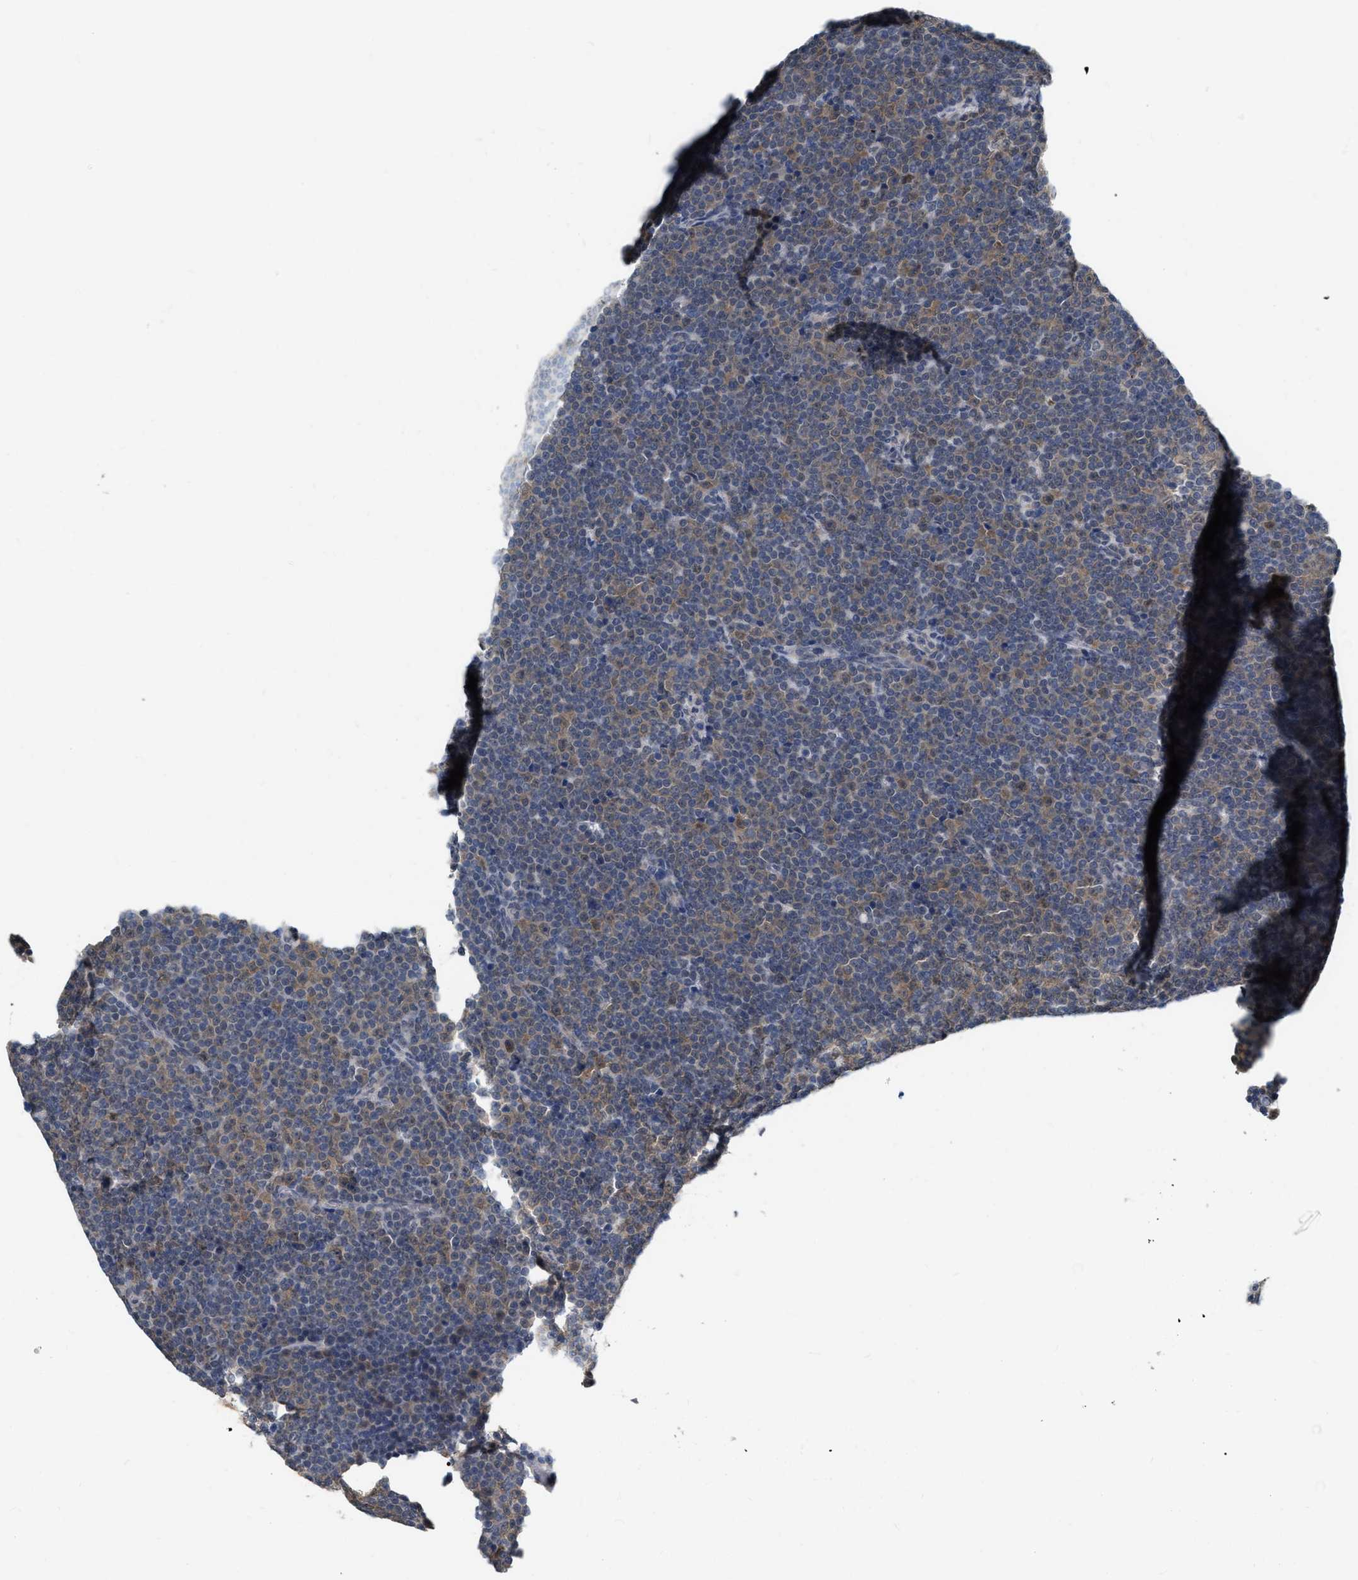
{"staining": {"intensity": "weak", "quantity": ">75%", "location": "cytoplasmic/membranous"}, "tissue": "lymphoma", "cell_type": "Tumor cells", "image_type": "cancer", "snomed": [{"axis": "morphology", "description": "Malignant lymphoma, non-Hodgkin's type, Low grade"}, {"axis": "topography", "description": "Lymph node"}], "caption": "A brown stain highlights weak cytoplasmic/membranous expression of a protein in human low-grade malignant lymphoma, non-Hodgkin's type tumor cells.", "gene": "RUVBL1", "patient": {"sex": "female", "age": 67}}